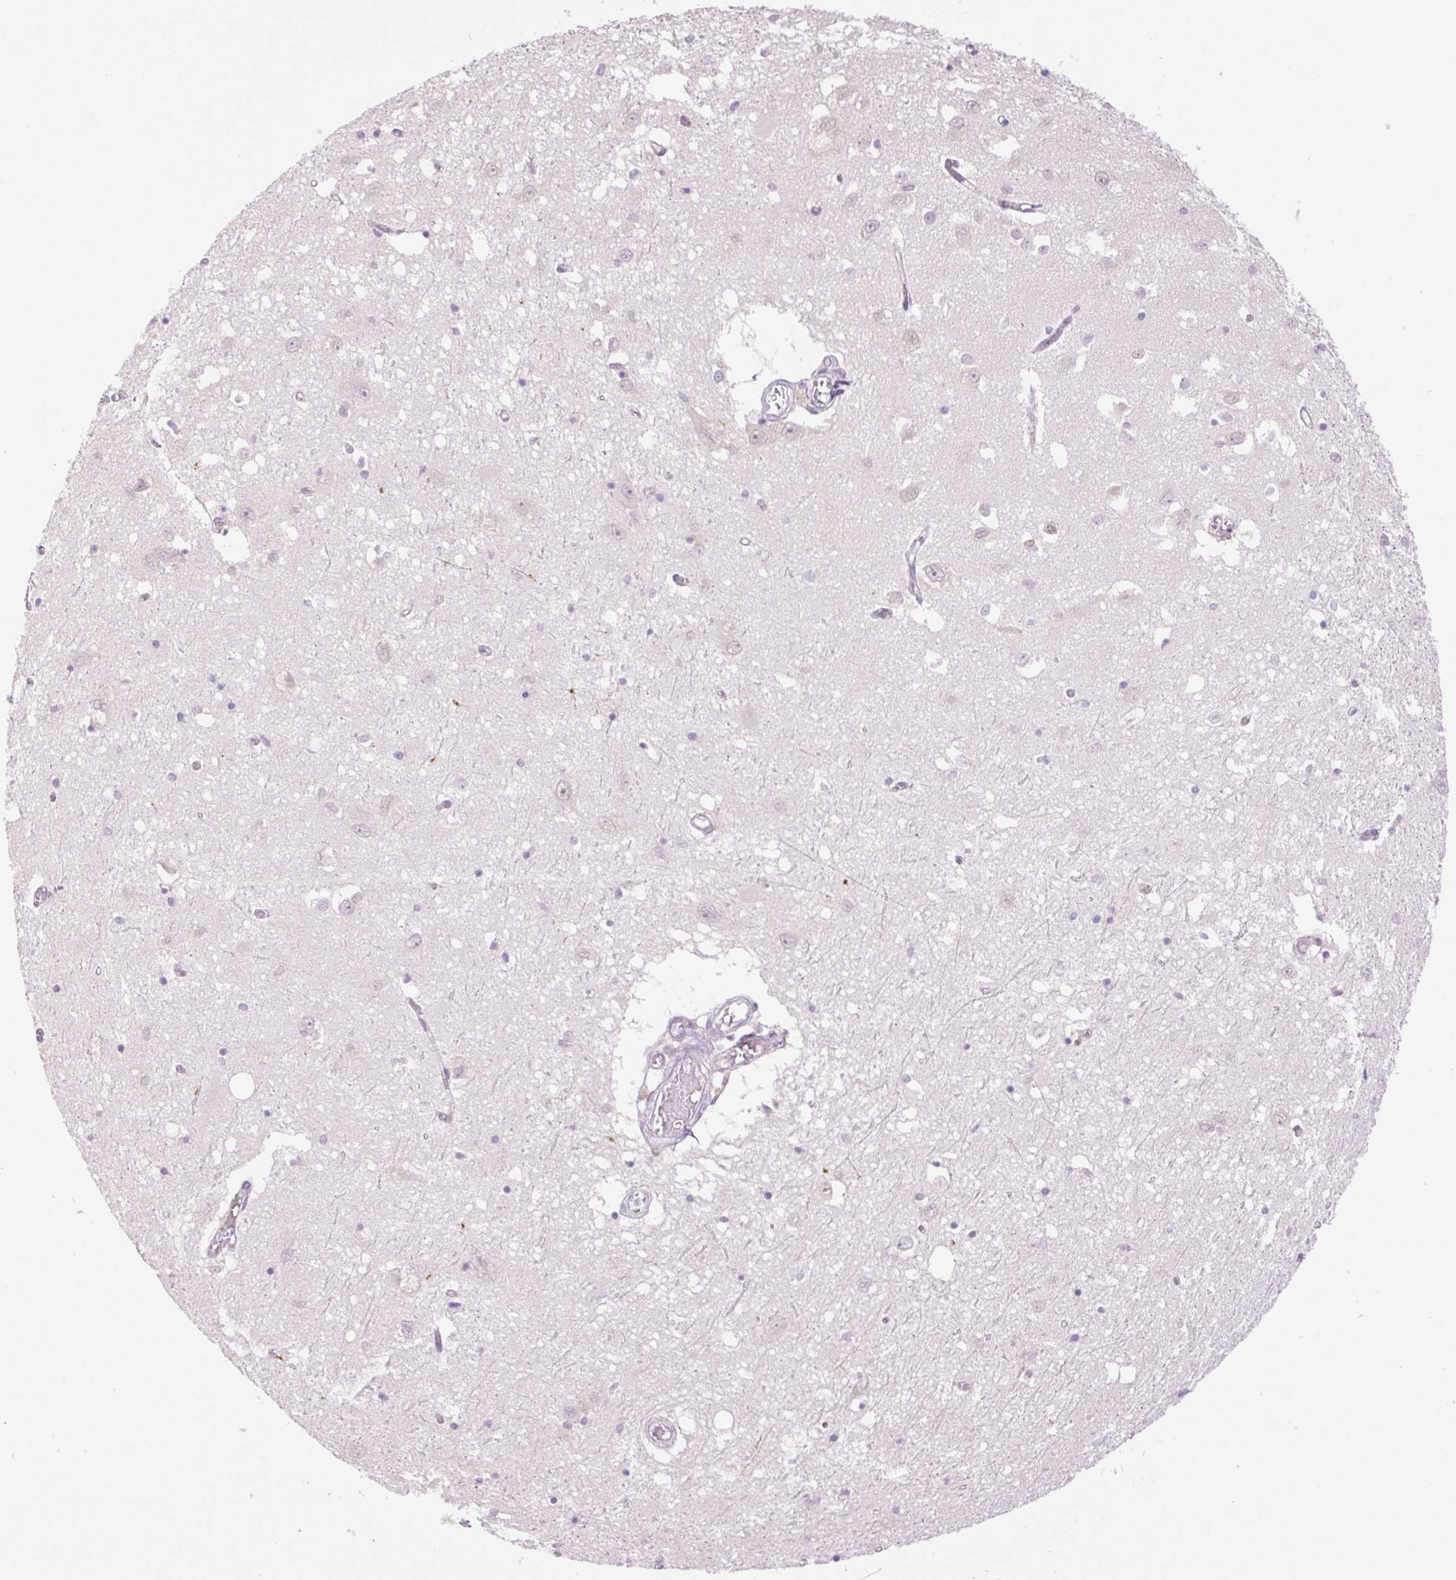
{"staining": {"intensity": "negative", "quantity": "none", "location": "none"}, "tissue": "caudate", "cell_type": "Glial cells", "image_type": "normal", "snomed": [{"axis": "morphology", "description": "Normal tissue, NOS"}, {"axis": "topography", "description": "Lateral ventricle wall"}], "caption": "Immunohistochemistry histopathology image of benign human caudate stained for a protein (brown), which displays no staining in glial cells. (Brightfield microscopy of DAB immunohistochemistry at high magnification).", "gene": "COL5A1", "patient": {"sex": "male", "age": 70}}